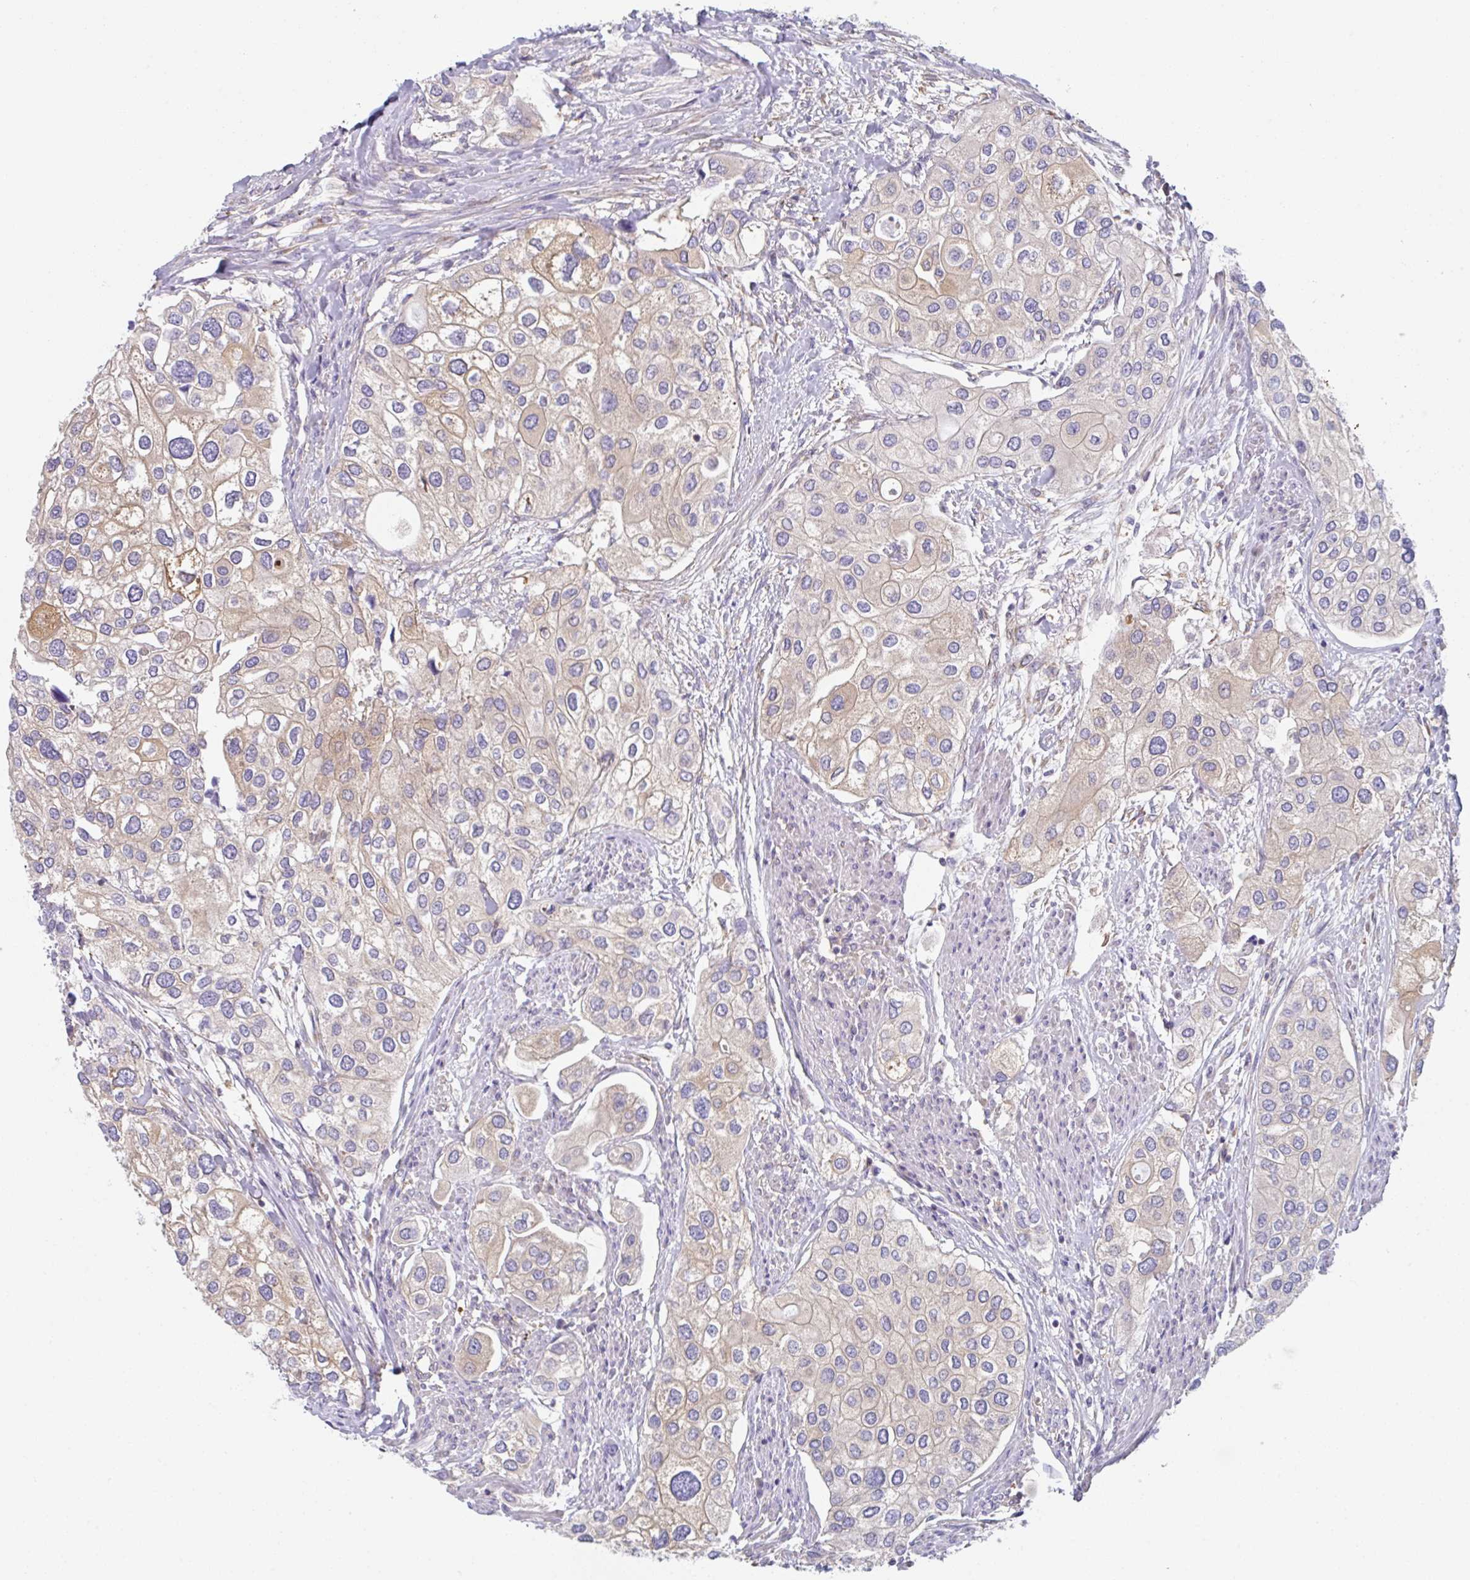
{"staining": {"intensity": "weak", "quantity": "<25%", "location": "cytoplasmic/membranous"}, "tissue": "urothelial cancer", "cell_type": "Tumor cells", "image_type": "cancer", "snomed": [{"axis": "morphology", "description": "Urothelial carcinoma, High grade"}, {"axis": "topography", "description": "Urinary bladder"}], "caption": "DAB immunohistochemical staining of human urothelial cancer shows no significant expression in tumor cells.", "gene": "AMPD2", "patient": {"sex": "male", "age": 64}}